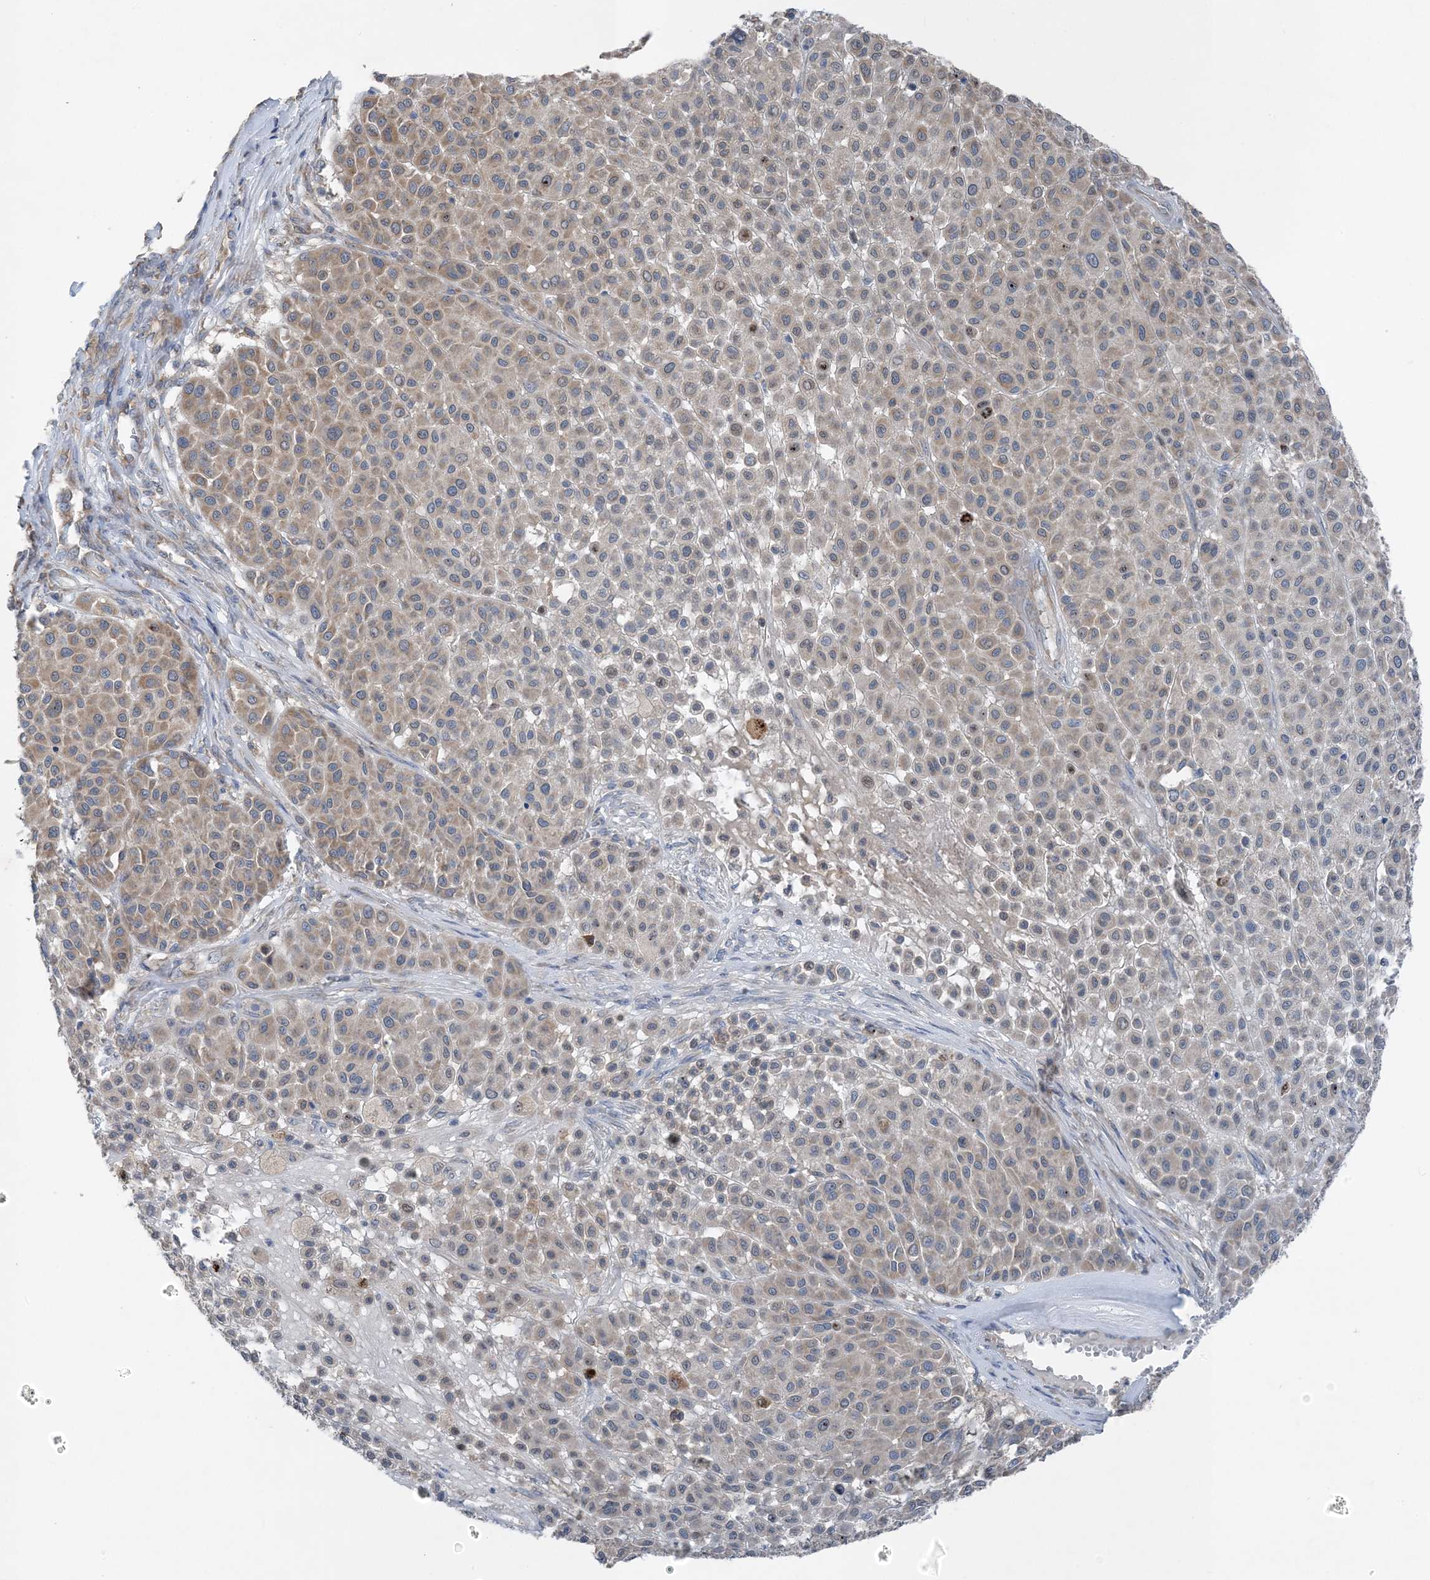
{"staining": {"intensity": "moderate", "quantity": "<25%", "location": "cytoplasmic/membranous"}, "tissue": "melanoma", "cell_type": "Tumor cells", "image_type": "cancer", "snomed": [{"axis": "morphology", "description": "Malignant melanoma, Metastatic site"}, {"axis": "topography", "description": "Soft tissue"}], "caption": "This histopathology image reveals IHC staining of human melanoma, with low moderate cytoplasmic/membranous expression in about <25% of tumor cells.", "gene": "DHX30", "patient": {"sex": "male", "age": 41}}